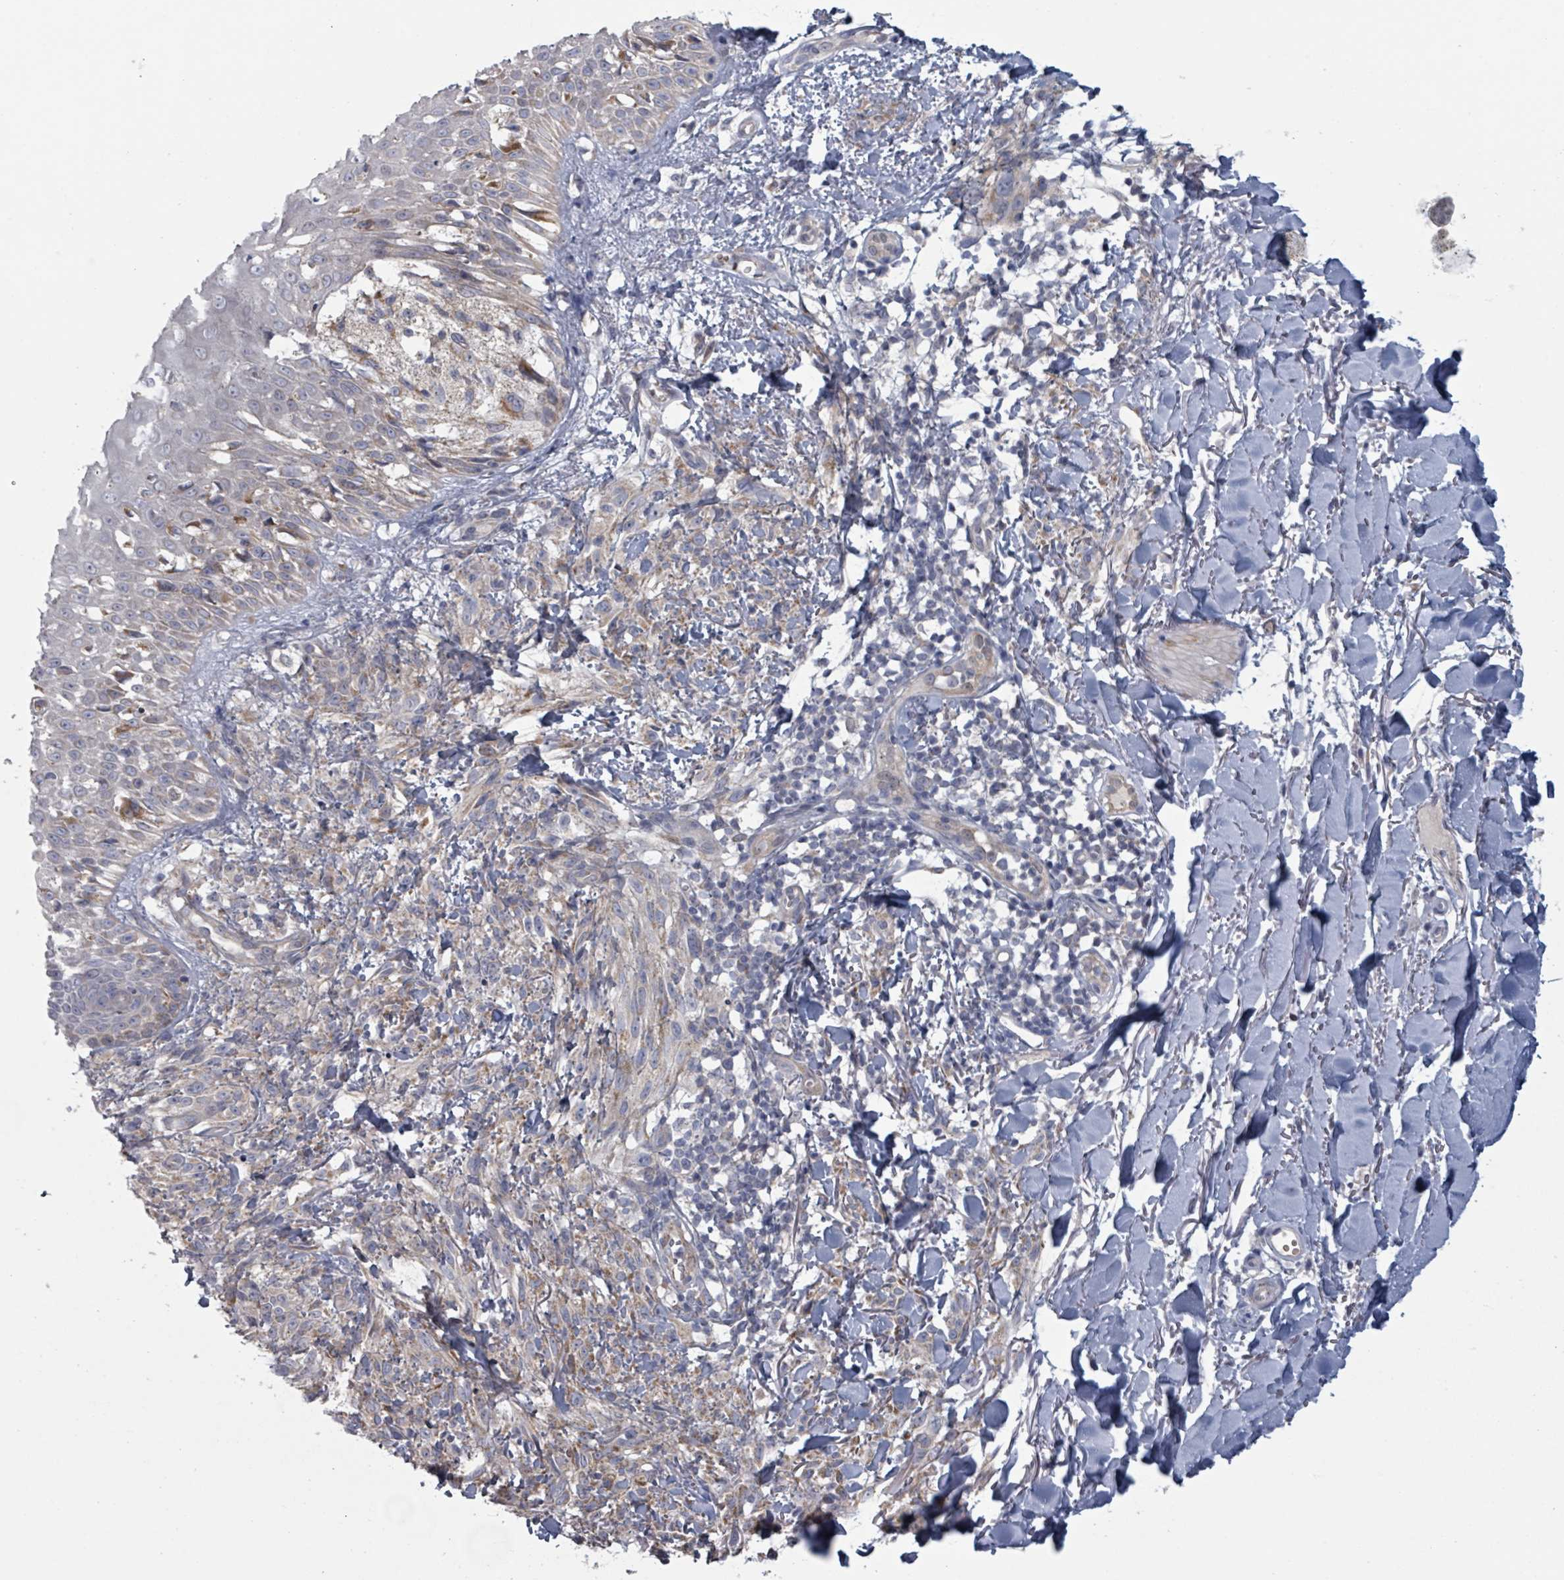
{"staining": {"intensity": "moderate", "quantity": "25%-75%", "location": "cytoplasmic/membranous"}, "tissue": "melanoma", "cell_type": "Tumor cells", "image_type": "cancer", "snomed": [{"axis": "morphology", "description": "Malignant melanoma, NOS"}, {"axis": "topography", "description": "Skin of forearm"}], "caption": "A photomicrograph of human malignant melanoma stained for a protein exhibits moderate cytoplasmic/membranous brown staining in tumor cells.", "gene": "FKBP1A", "patient": {"sex": "female", "age": 65}}